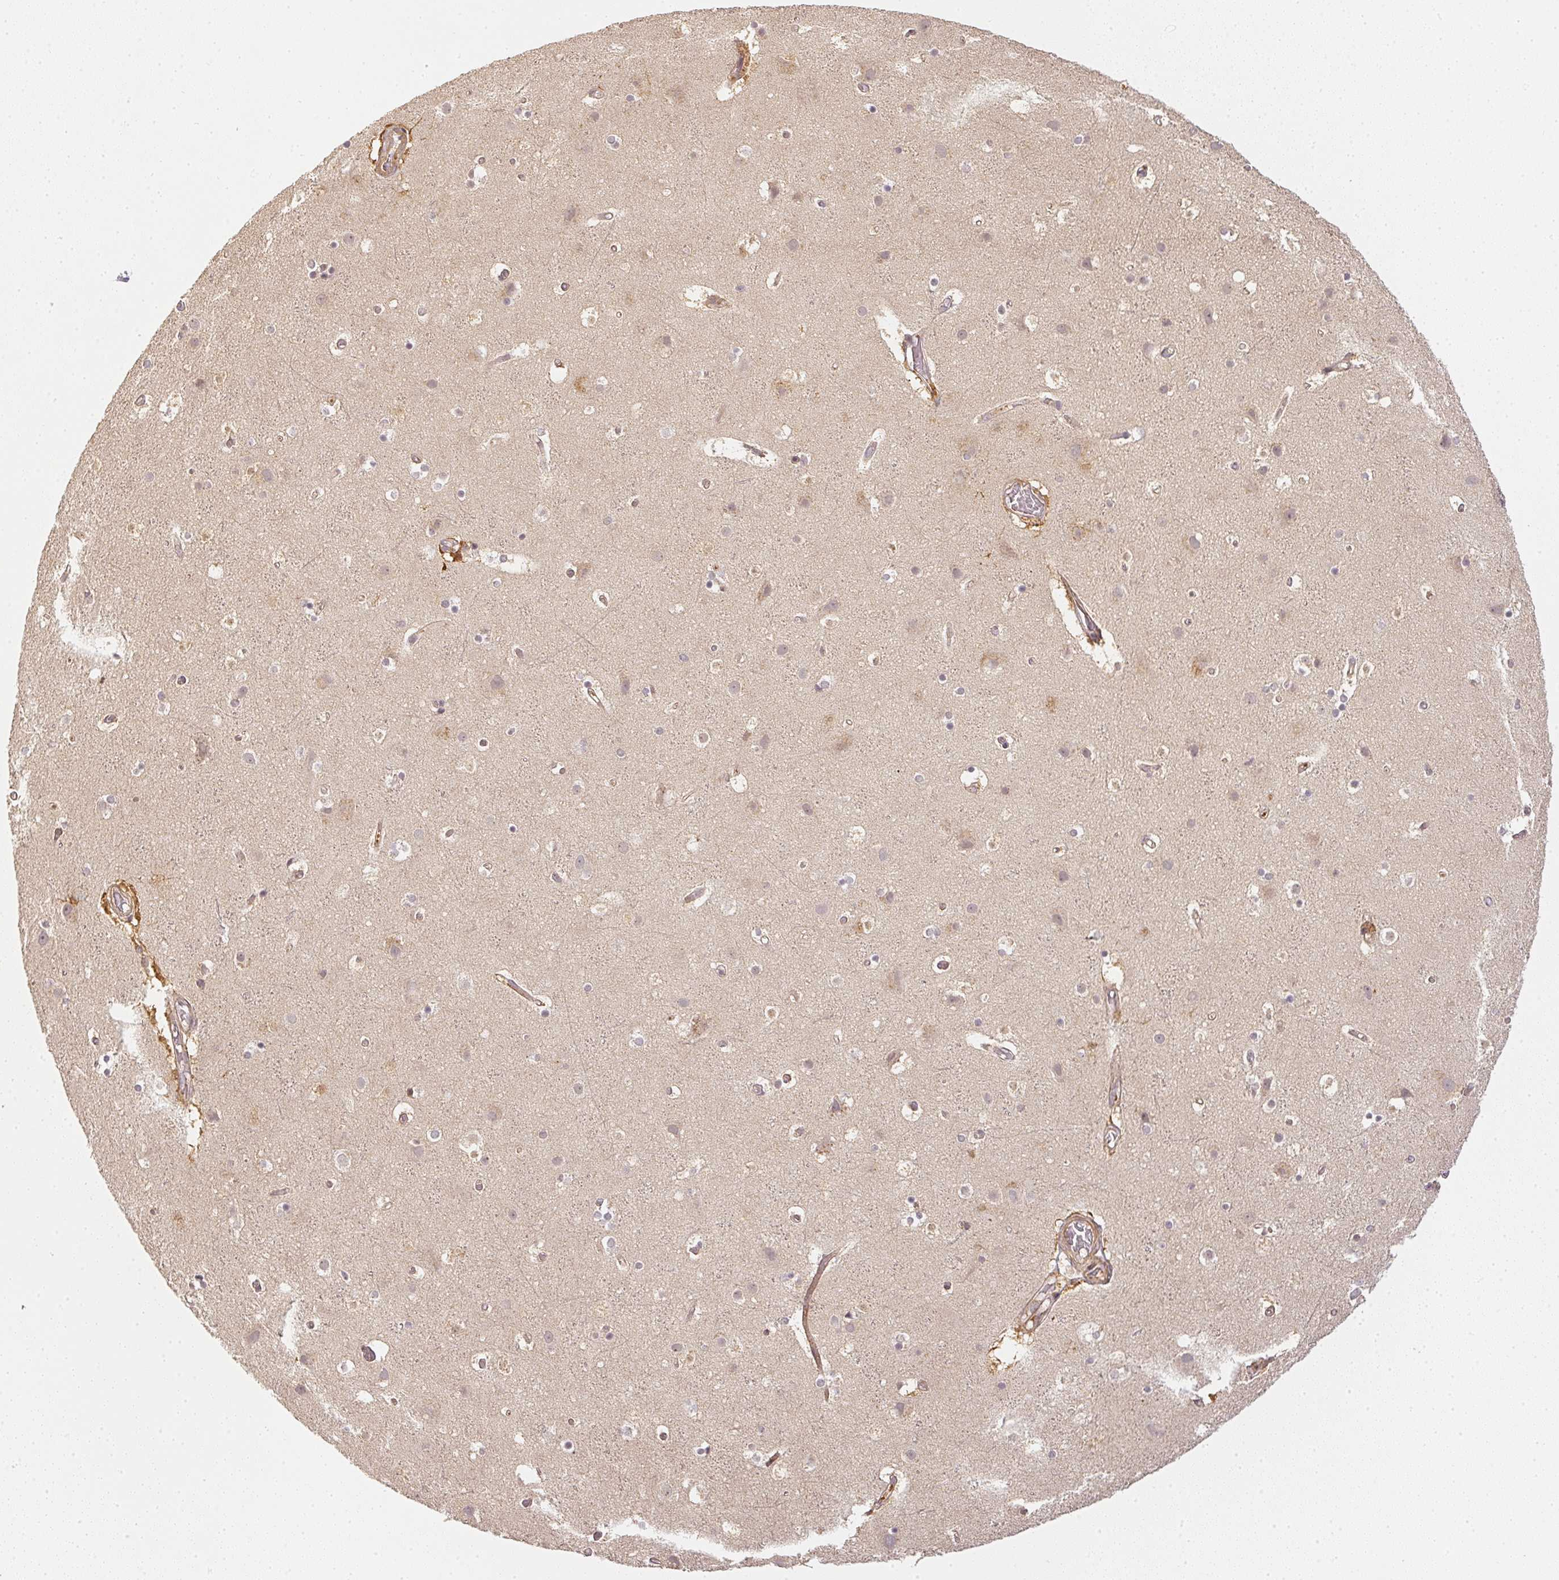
{"staining": {"intensity": "weak", "quantity": ">75%", "location": "cytoplasmic/membranous,nuclear"}, "tissue": "cerebral cortex", "cell_type": "Endothelial cells", "image_type": "normal", "snomed": [{"axis": "morphology", "description": "Normal tissue, NOS"}, {"axis": "topography", "description": "Cerebral cortex"}], "caption": "The photomicrograph displays a brown stain indicating the presence of a protein in the cytoplasmic/membranous,nuclear of endothelial cells in cerebral cortex. Using DAB (brown) and hematoxylin (blue) stains, captured at high magnification using brightfield microscopy.", "gene": "SERPINE1", "patient": {"sex": "female", "age": 52}}